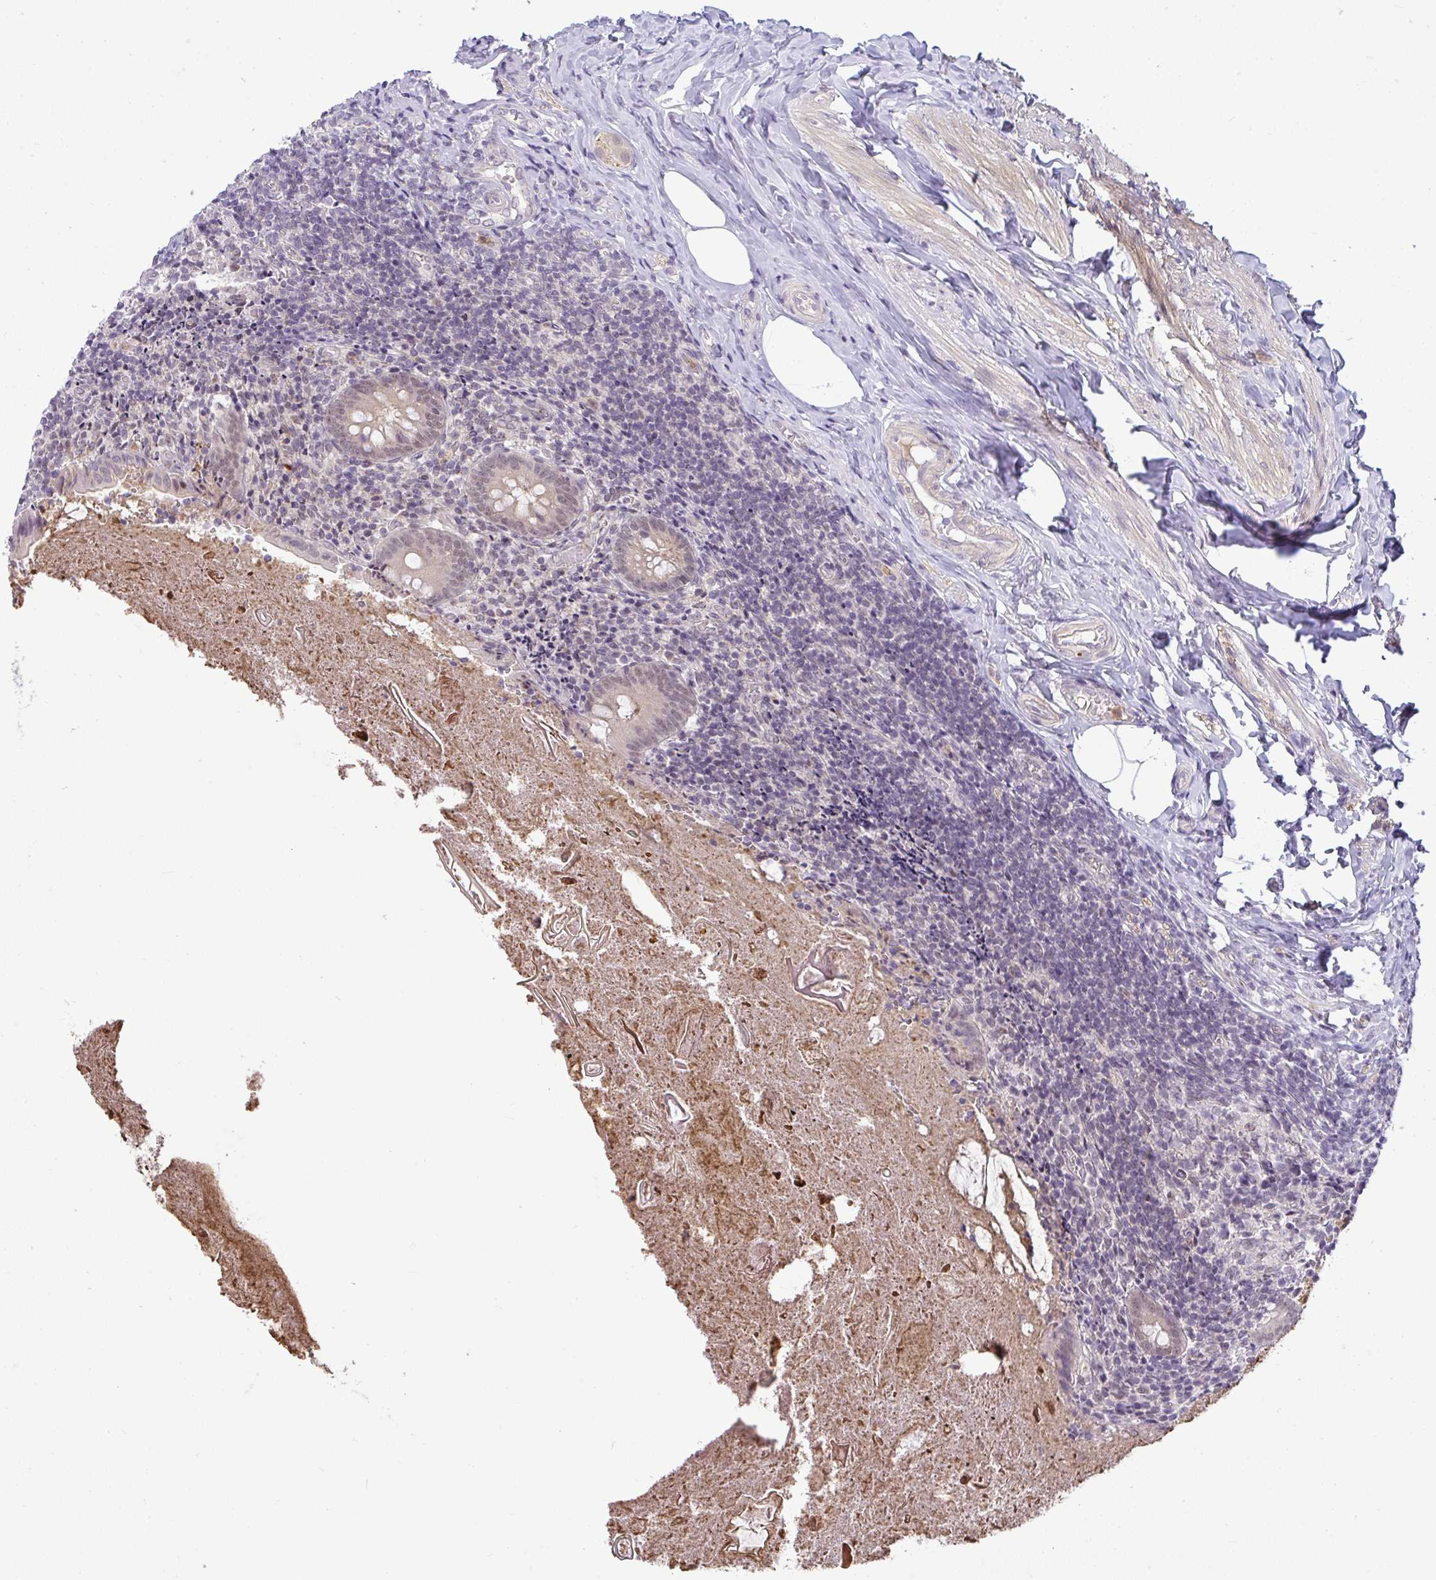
{"staining": {"intensity": "negative", "quantity": "none", "location": "none"}, "tissue": "appendix", "cell_type": "Glandular cells", "image_type": "normal", "snomed": [{"axis": "morphology", "description": "Normal tissue, NOS"}, {"axis": "topography", "description": "Appendix"}], "caption": "This is an immunohistochemistry micrograph of normal appendix. There is no expression in glandular cells.", "gene": "DZIP1", "patient": {"sex": "female", "age": 17}}